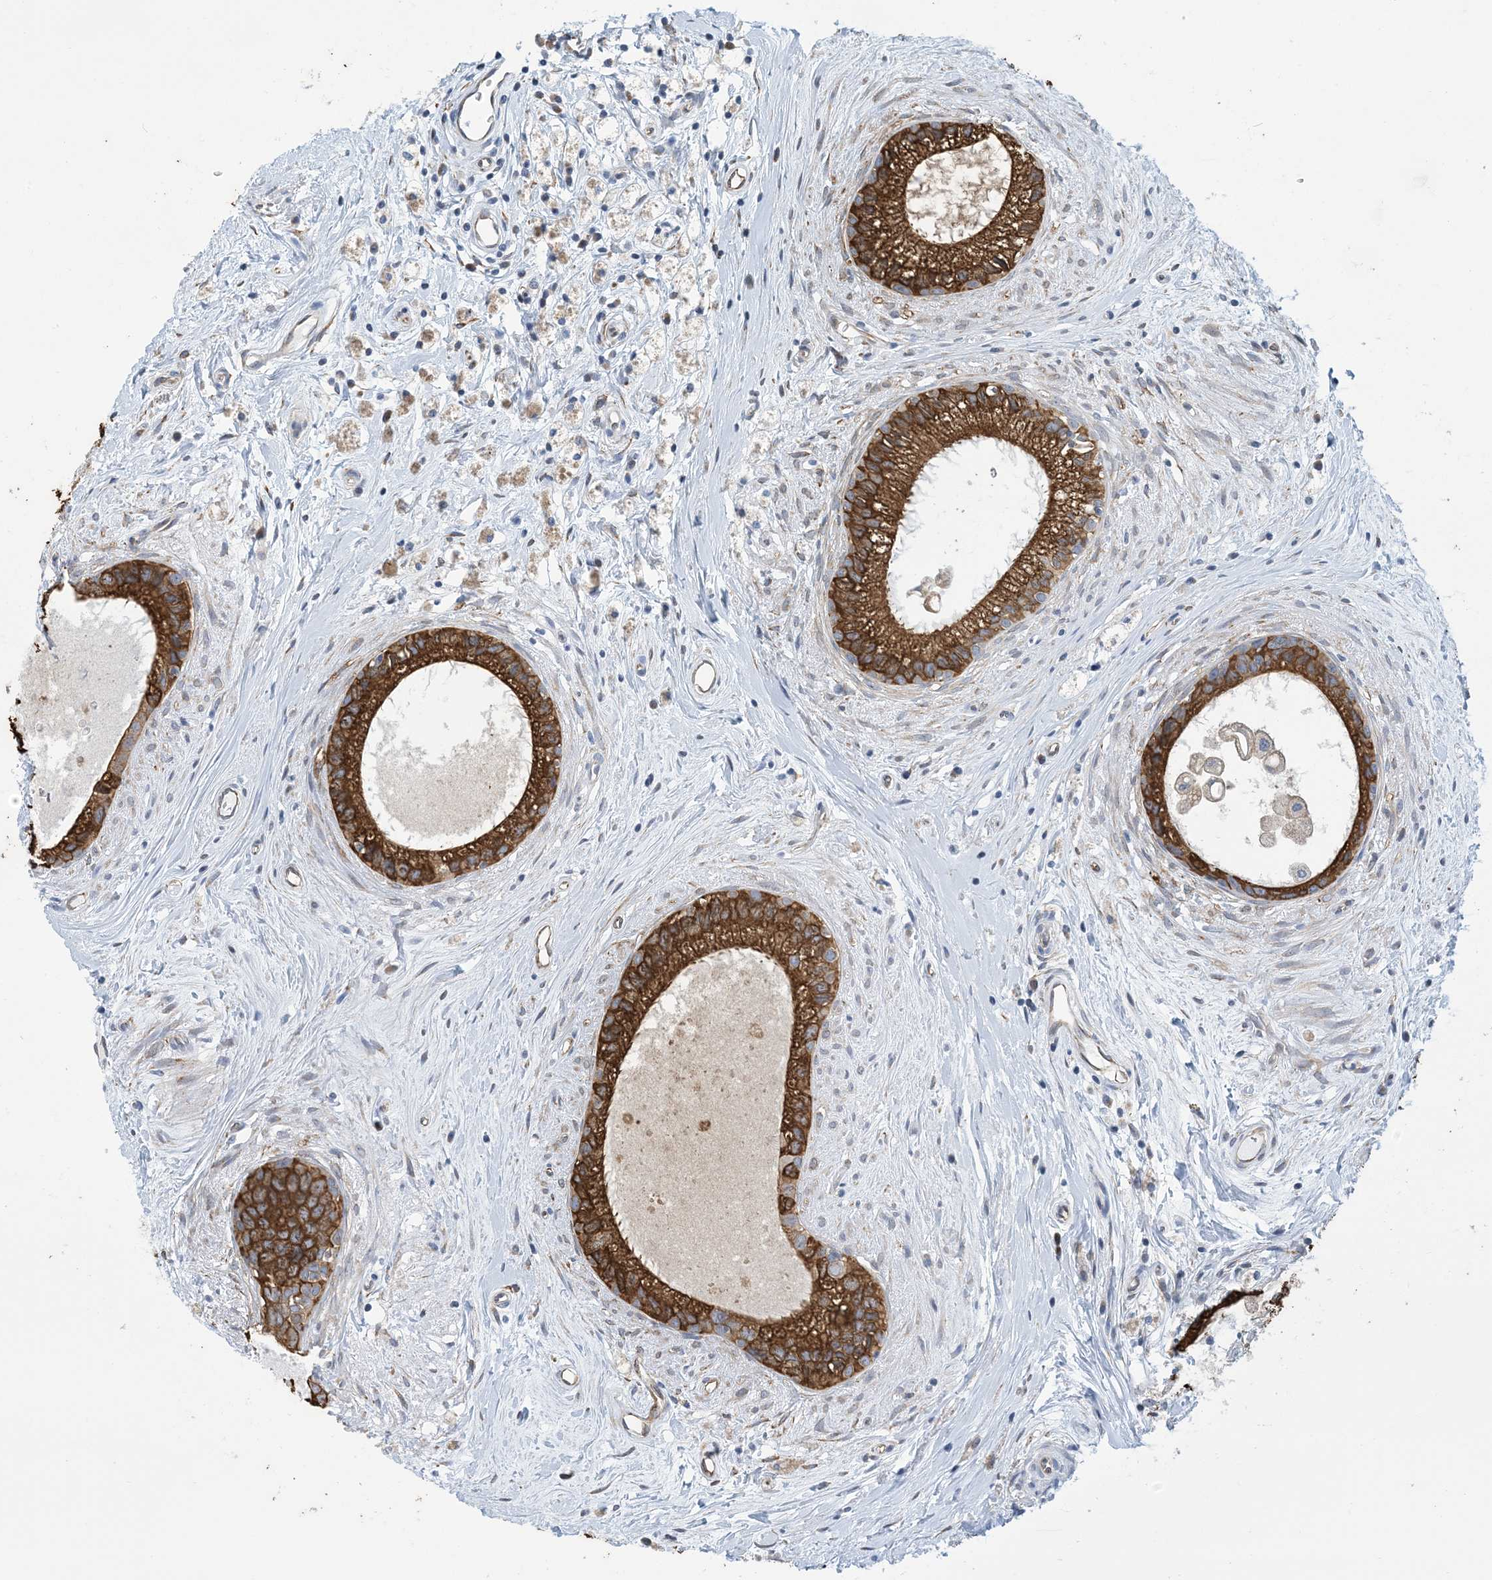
{"staining": {"intensity": "strong", "quantity": ">75%", "location": "cytoplasmic/membranous"}, "tissue": "epididymis", "cell_type": "Glandular cells", "image_type": "normal", "snomed": [{"axis": "morphology", "description": "Normal tissue, NOS"}, {"axis": "topography", "description": "Epididymis"}], "caption": "Immunohistochemical staining of normal human epididymis displays strong cytoplasmic/membranous protein expression in about >75% of glandular cells.", "gene": "CCDC14", "patient": {"sex": "male", "age": 80}}